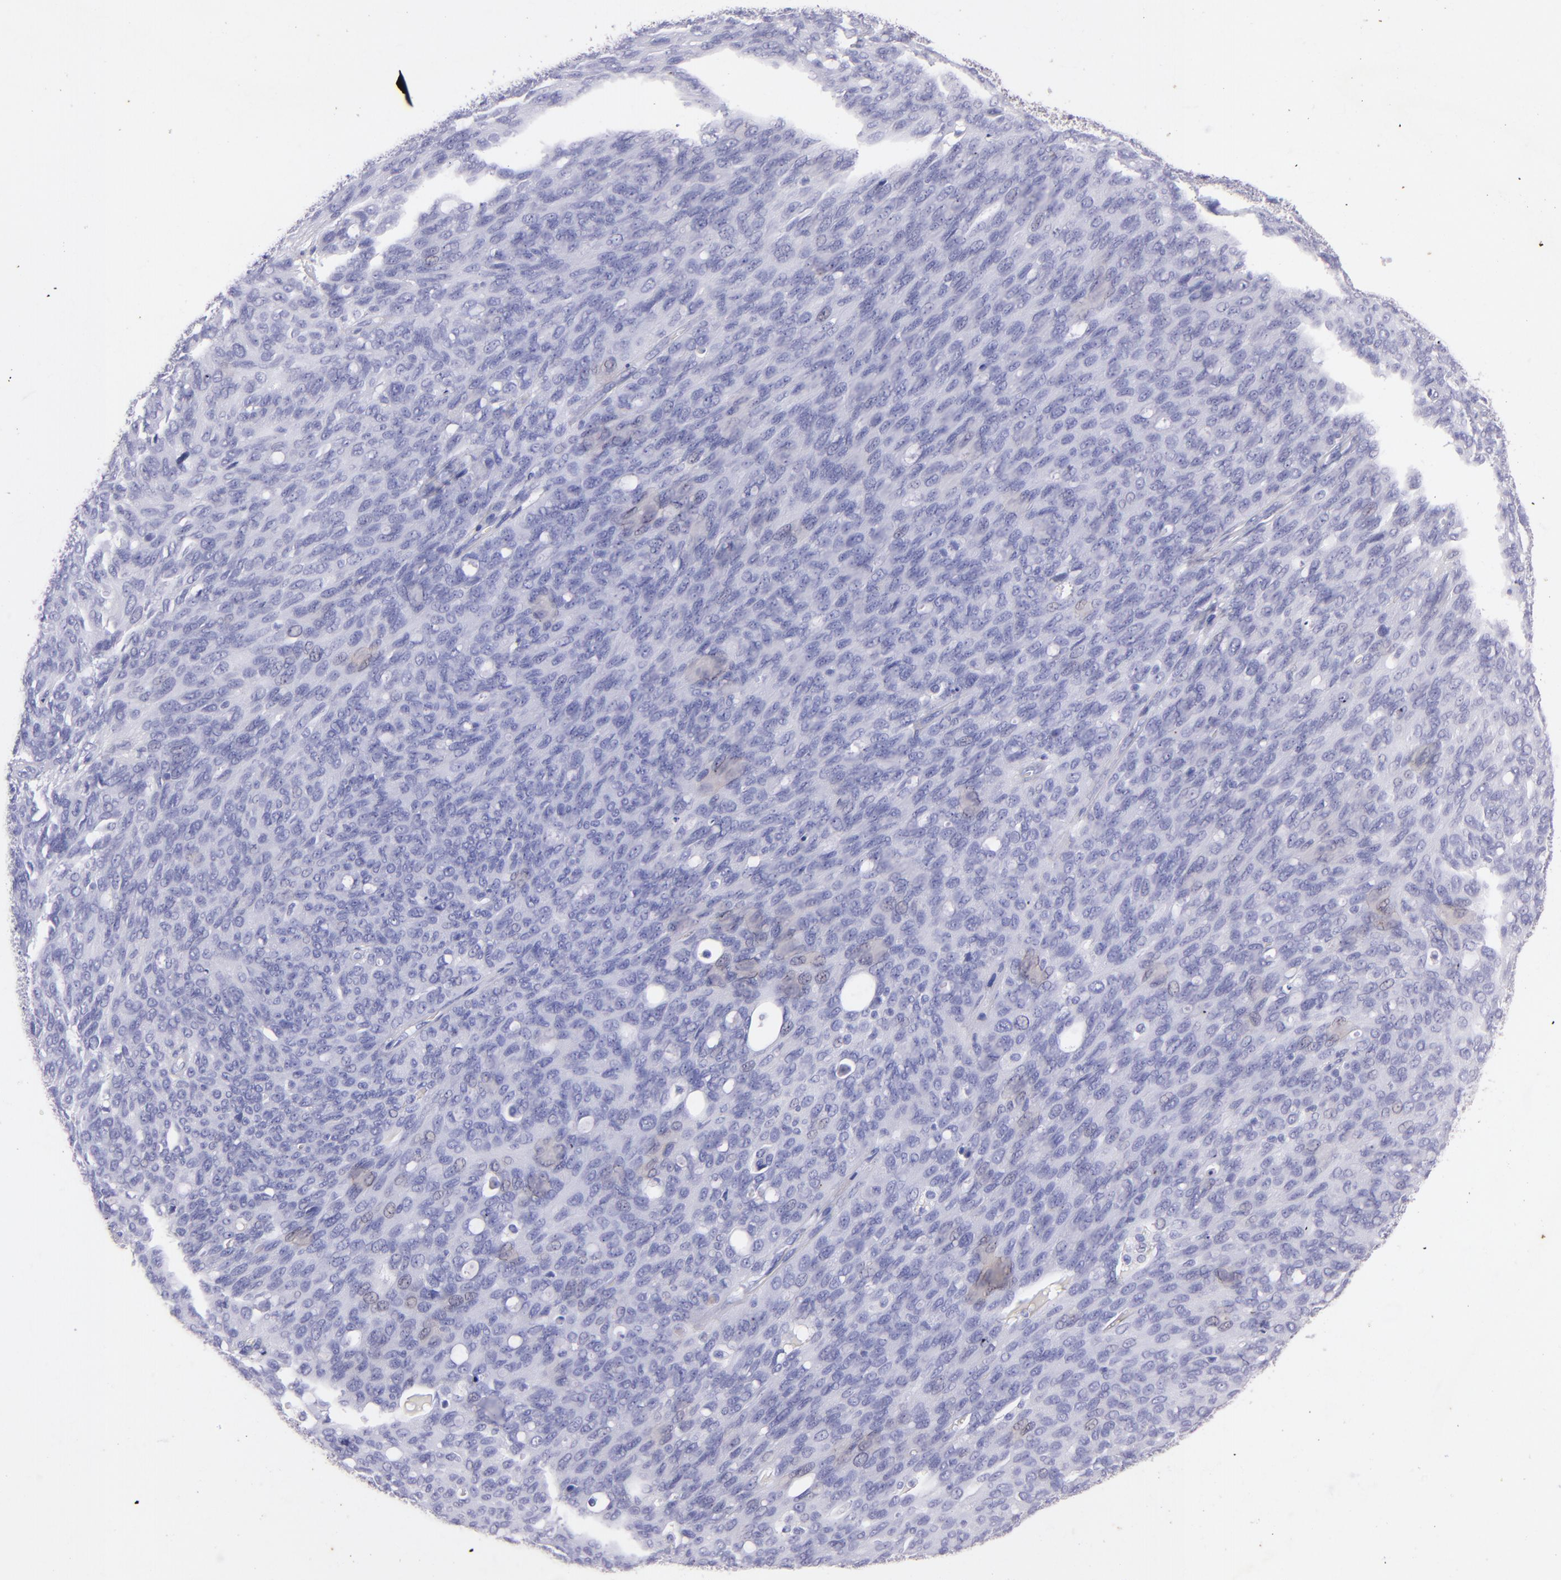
{"staining": {"intensity": "negative", "quantity": "none", "location": "none"}, "tissue": "ovarian cancer", "cell_type": "Tumor cells", "image_type": "cancer", "snomed": [{"axis": "morphology", "description": "Carcinoma, endometroid"}, {"axis": "topography", "description": "Ovary"}], "caption": "The IHC micrograph has no significant positivity in tumor cells of ovarian endometroid carcinoma tissue. (Stains: DAB IHC with hematoxylin counter stain, Microscopy: brightfield microscopy at high magnification).", "gene": "UCHL1", "patient": {"sex": "female", "age": 60}}